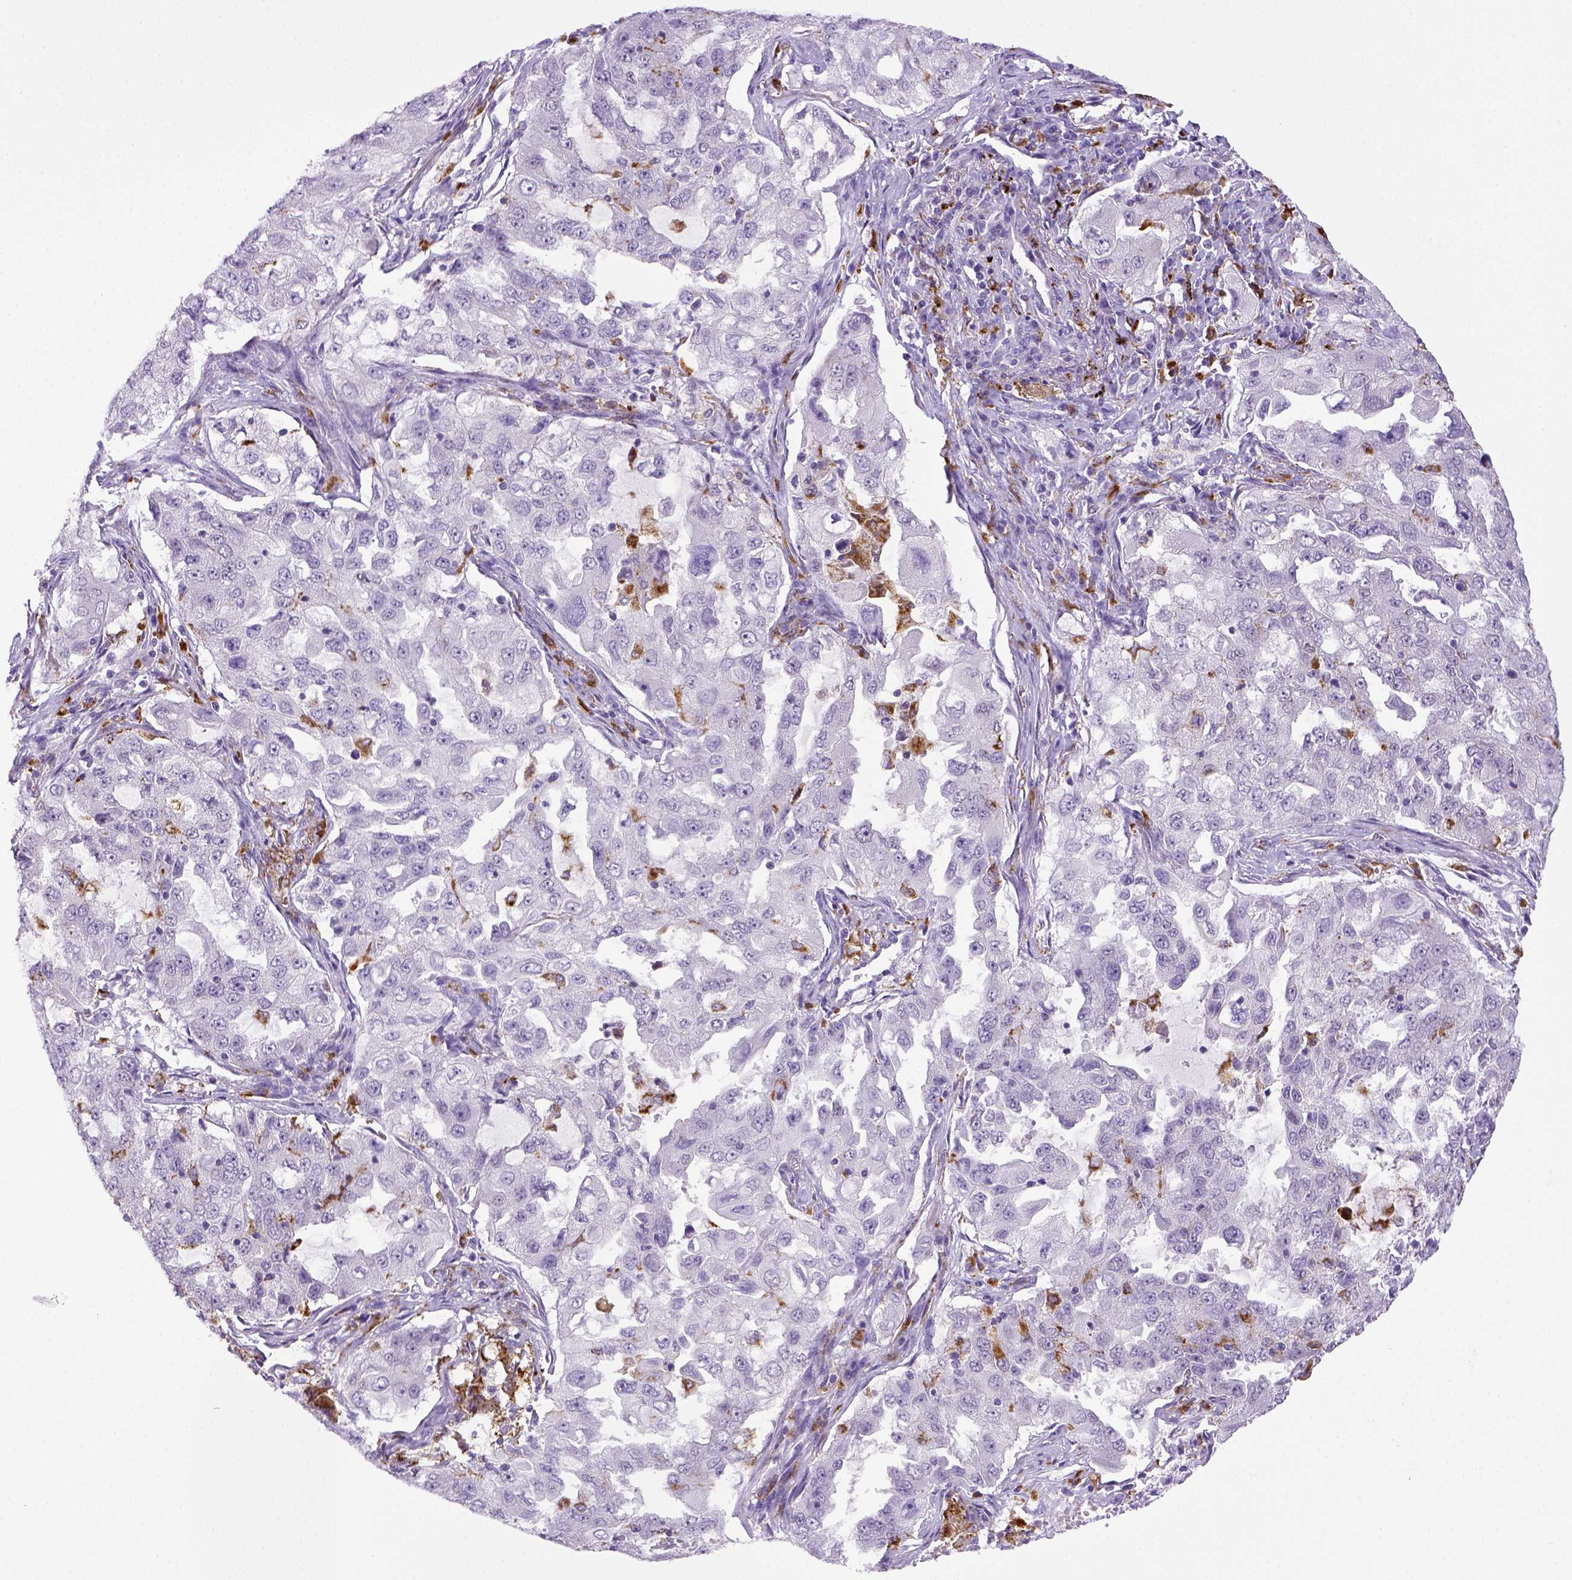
{"staining": {"intensity": "negative", "quantity": "none", "location": "none"}, "tissue": "lung cancer", "cell_type": "Tumor cells", "image_type": "cancer", "snomed": [{"axis": "morphology", "description": "Adenocarcinoma, NOS"}, {"axis": "topography", "description": "Lung"}], "caption": "Immunohistochemistry photomicrograph of neoplastic tissue: human lung adenocarcinoma stained with DAB displays no significant protein positivity in tumor cells.", "gene": "CD68", "patient": {"sex": "female", "age": 61}}